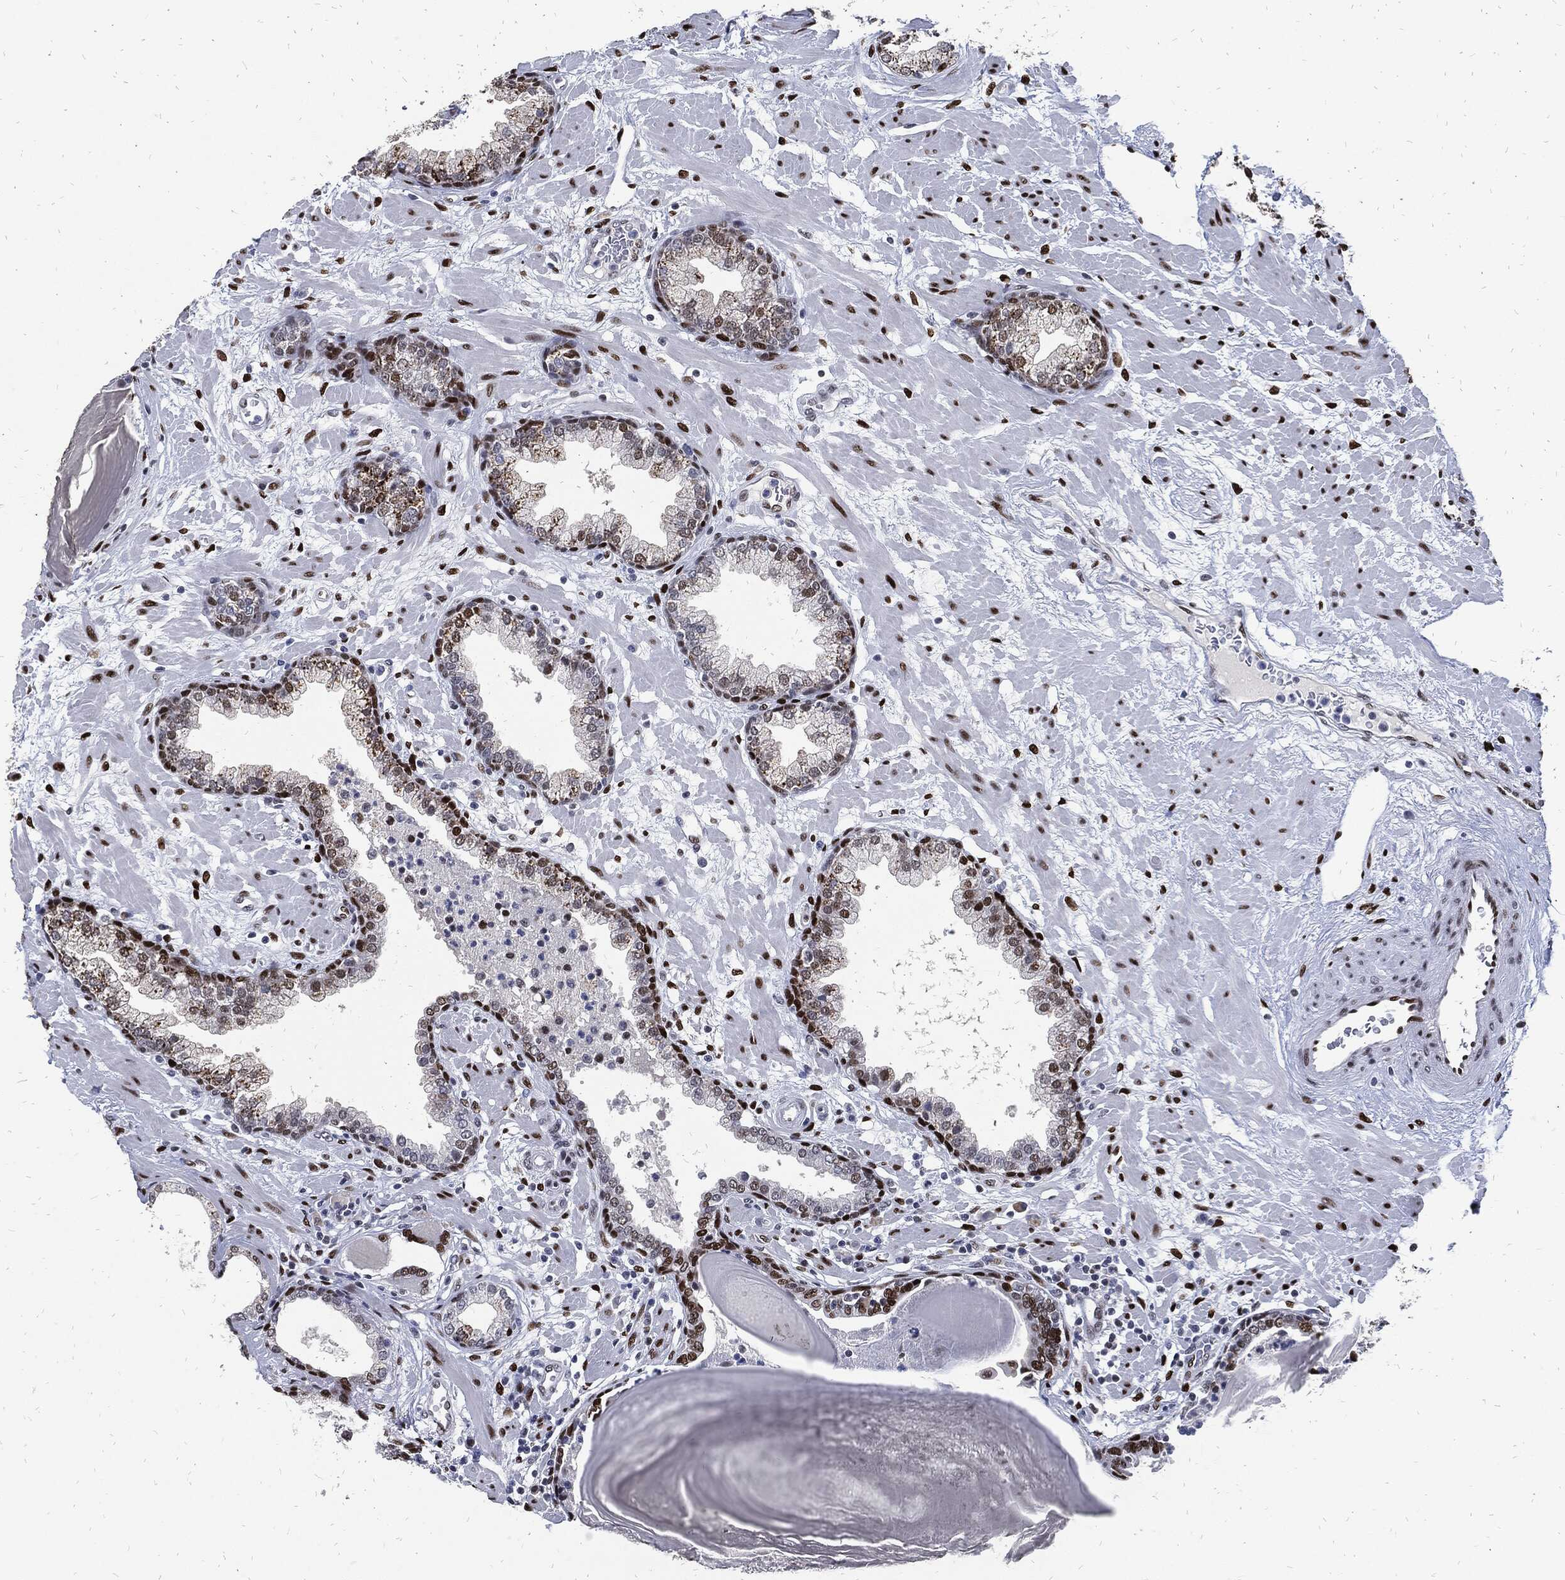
{"staining": {"intensity": "strong", "quantity": "<25%", "location": "nuclear"}, "tissue": "prostate", "cell_type": "Glandular cells", "image_type": "normal", "snomed": [{"axis": "morphology", "description": "Normal tissue, NOS"}, {"axis": "topography", "description": "Prostate"}], "caption": "Immunohistochemistry (IHC) of normal prostate reveals medium levels of strong nuclear expression in approximately <25% of glandular cells.", "gene": "JUN", "patient": {"sex": "male", "age": 63}}